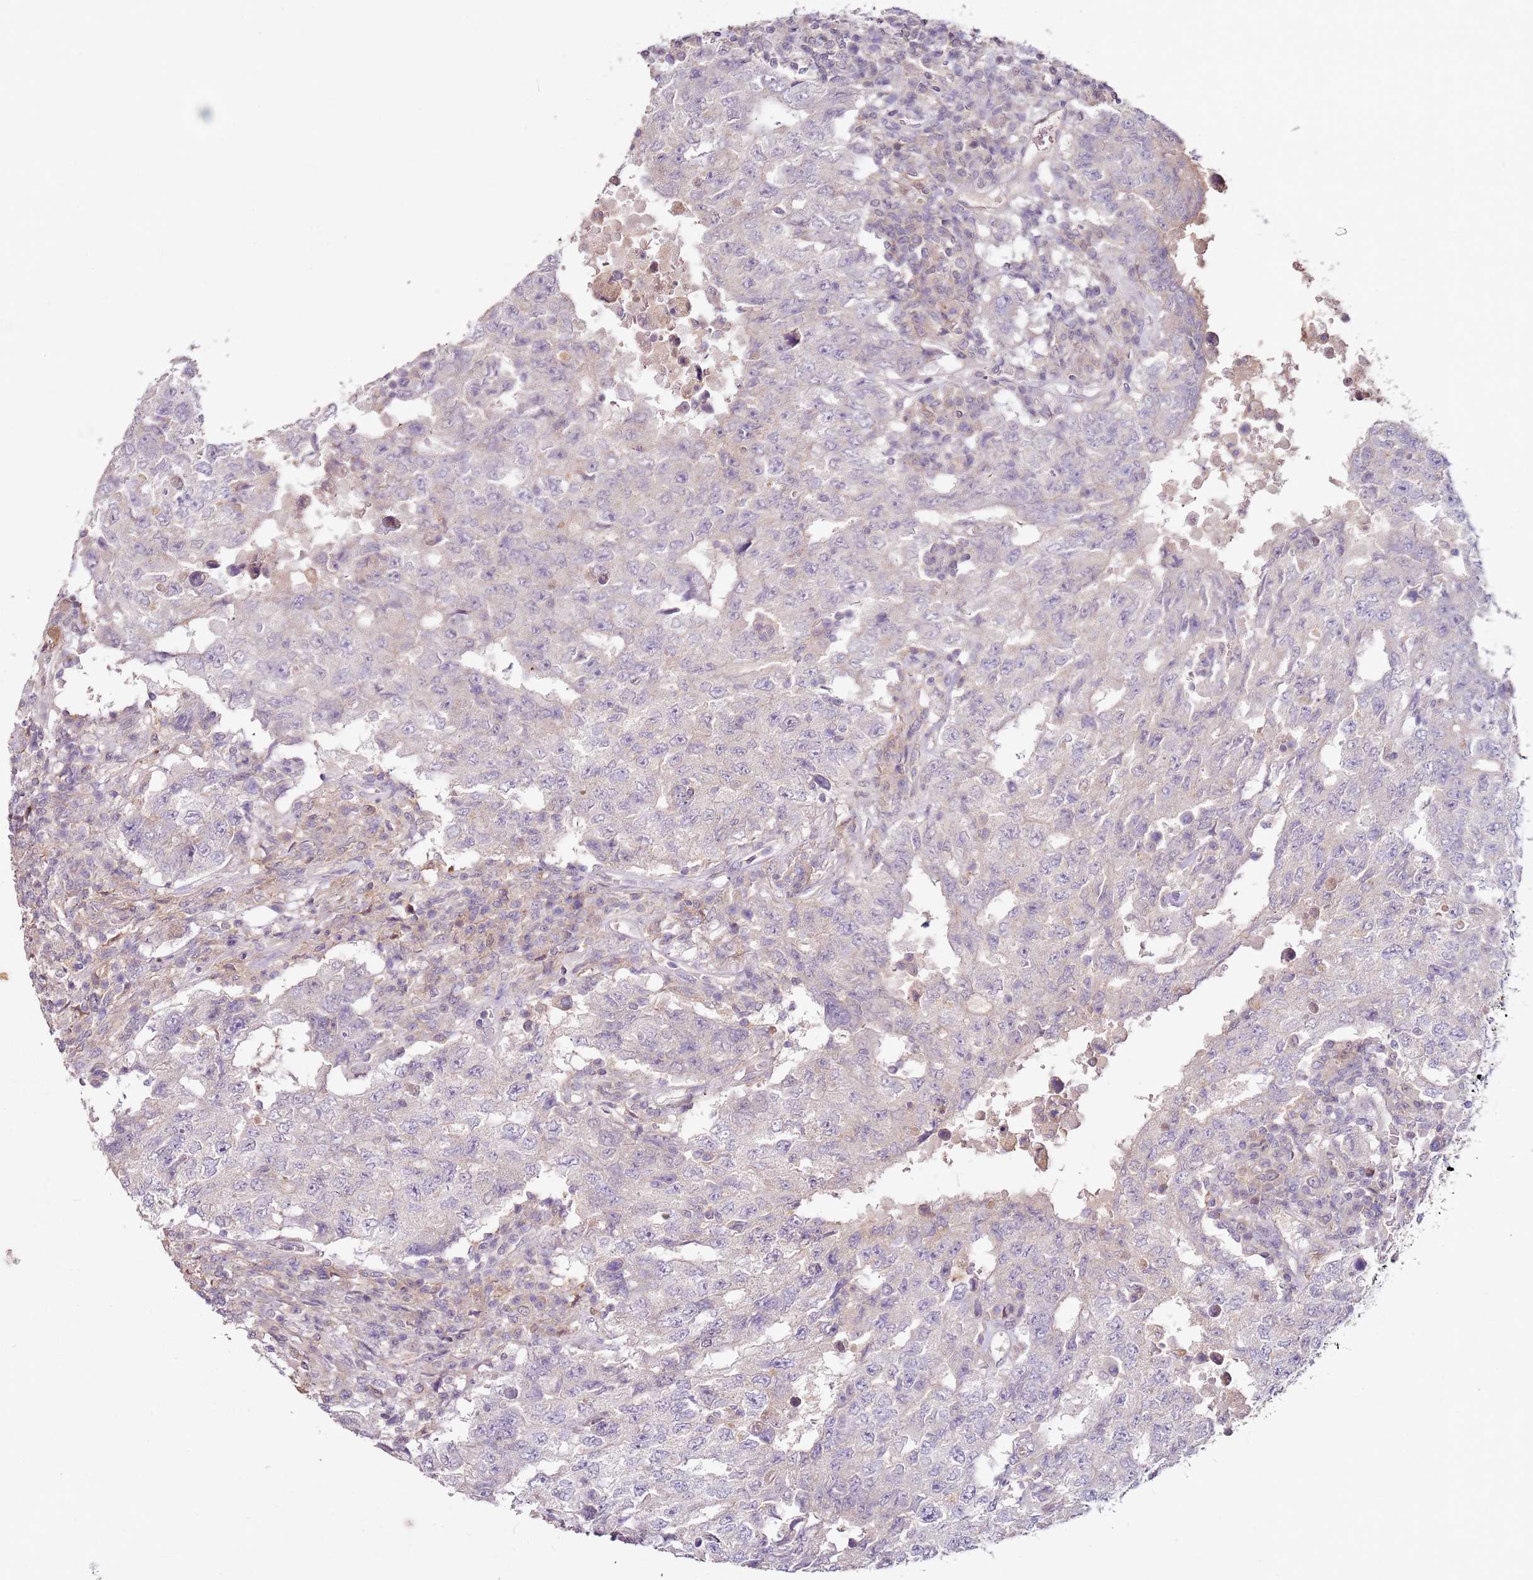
{"staining": {"intensity": "negative", "quantity": "none", "location": "none"}, "tissue": "testis cancer", "cell_type": "Tumor cells", "image_type": "cancer", "snomed": [{"axis": "morphology", "description": "Carcinoma, Embryonal, NOS"}, {"axis": "topography", "description": "Testis"}], "caption": "Immunohistochemistry (IHC) histopathology image of human testis cancer (embryonal carcinoma) stained for a protein (brown), which shows no expression in tumor cells.", "gene": "MDH1", "patient": {"sex": "male", "age": 26}}